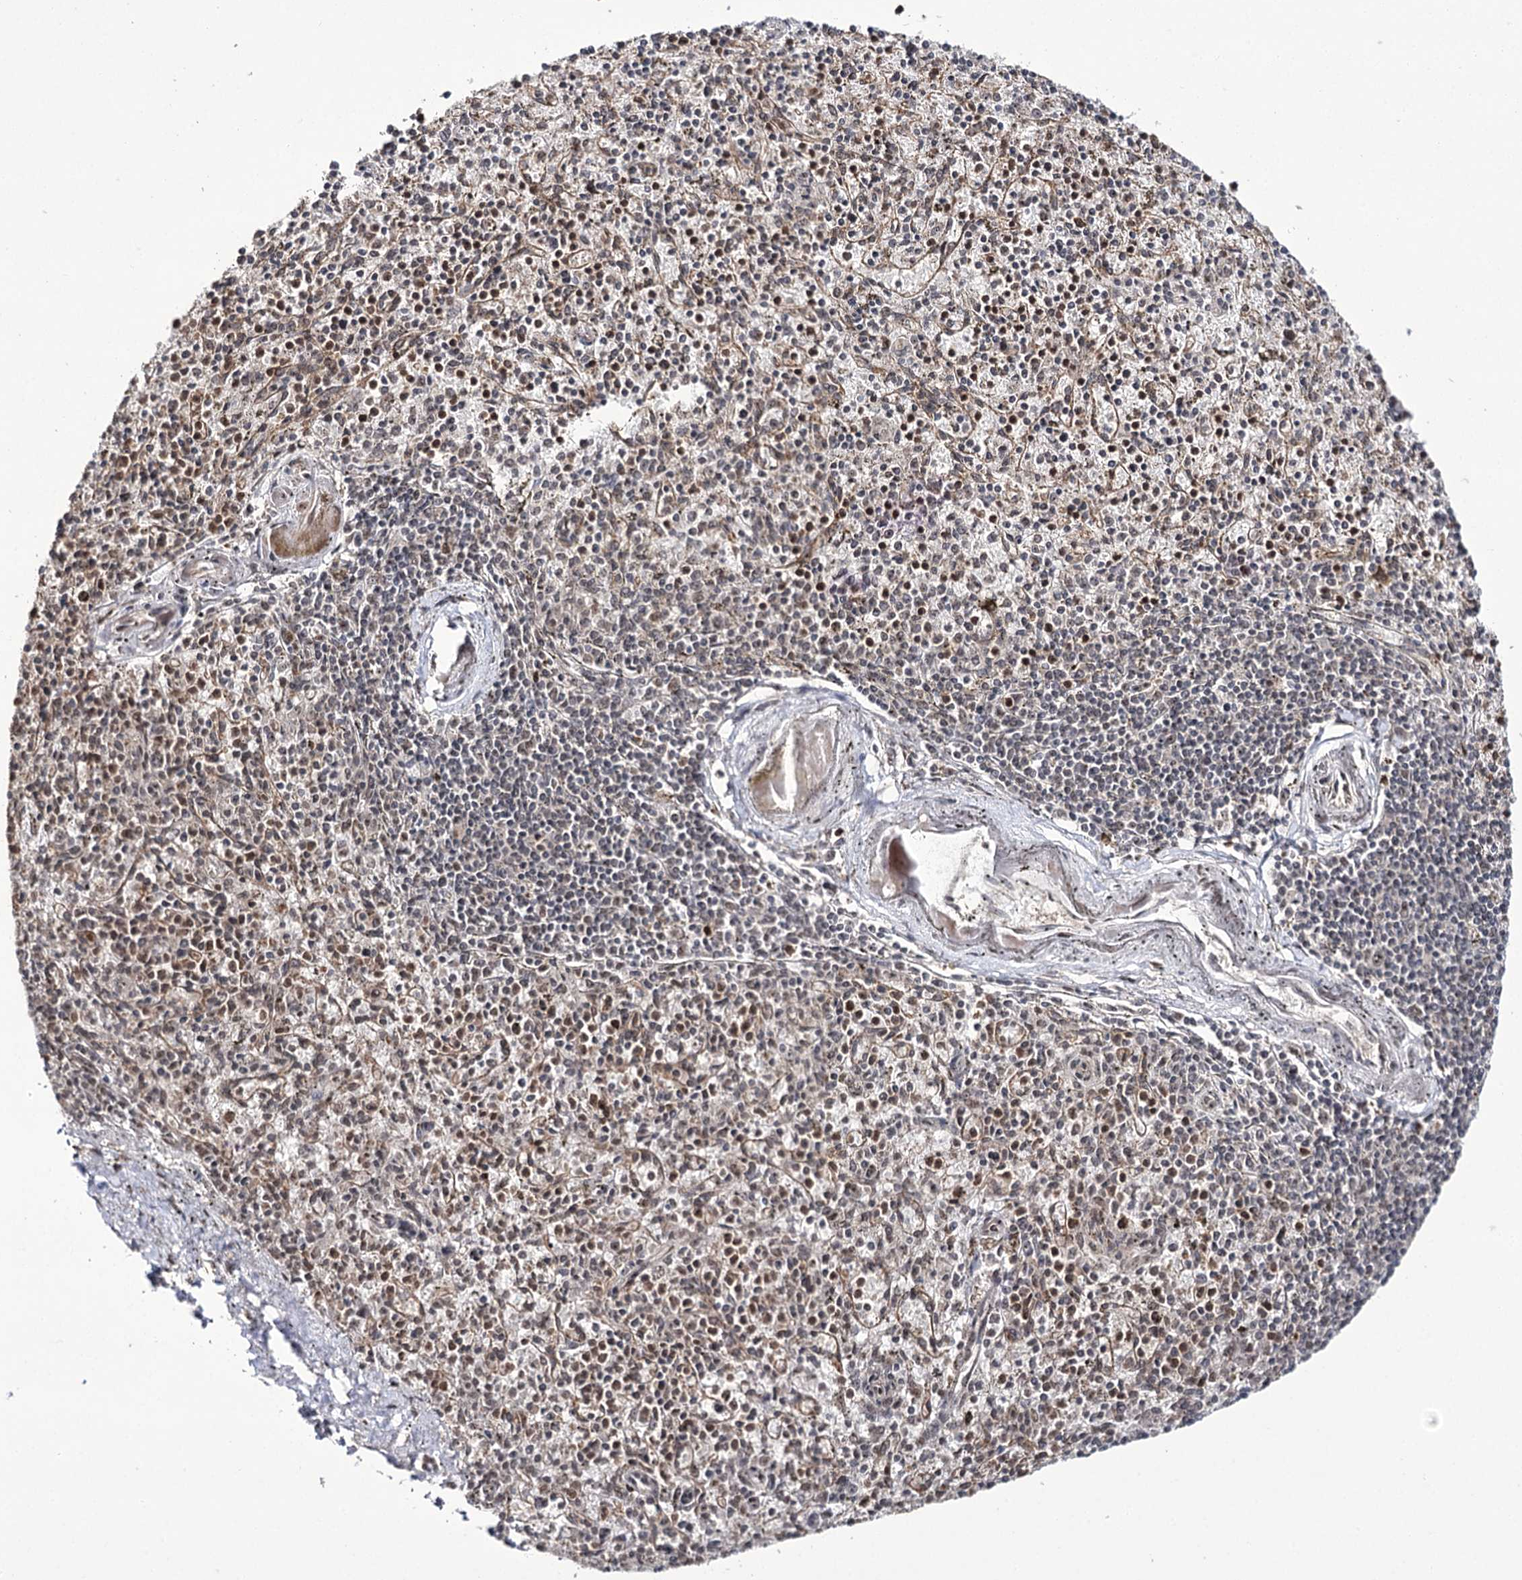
{"staining": {"intensity": "moderate", "quantity": "<25%", "location": "cytoplasmic/membranous,nuclear"}, "tissue": "spleen", "cell_type": "Cells in red pulp", "image_type": "normal", "snomed": [{"axis": "morphology", "description": "Normal tissue, NOS"}, {"axis": "topography", "description": "Spleen"}], "caption": "Immunohistochemistry staining of benign spleen, which exhibits low levels of moderate cytoplasmic/membranous,nuclear positivity in approximately <25% of cells in red pulp indicating moderate cytoplasmic/membranous,nuclear protein positivity. The staining was performed using DAB (3,3'-diaminobenzidine) (brown) for protein detection and nuclei were counterstained in hematoxylin (blue).", "gene": "ERCC3", "patient": {"sex": "male", "age": 72}}